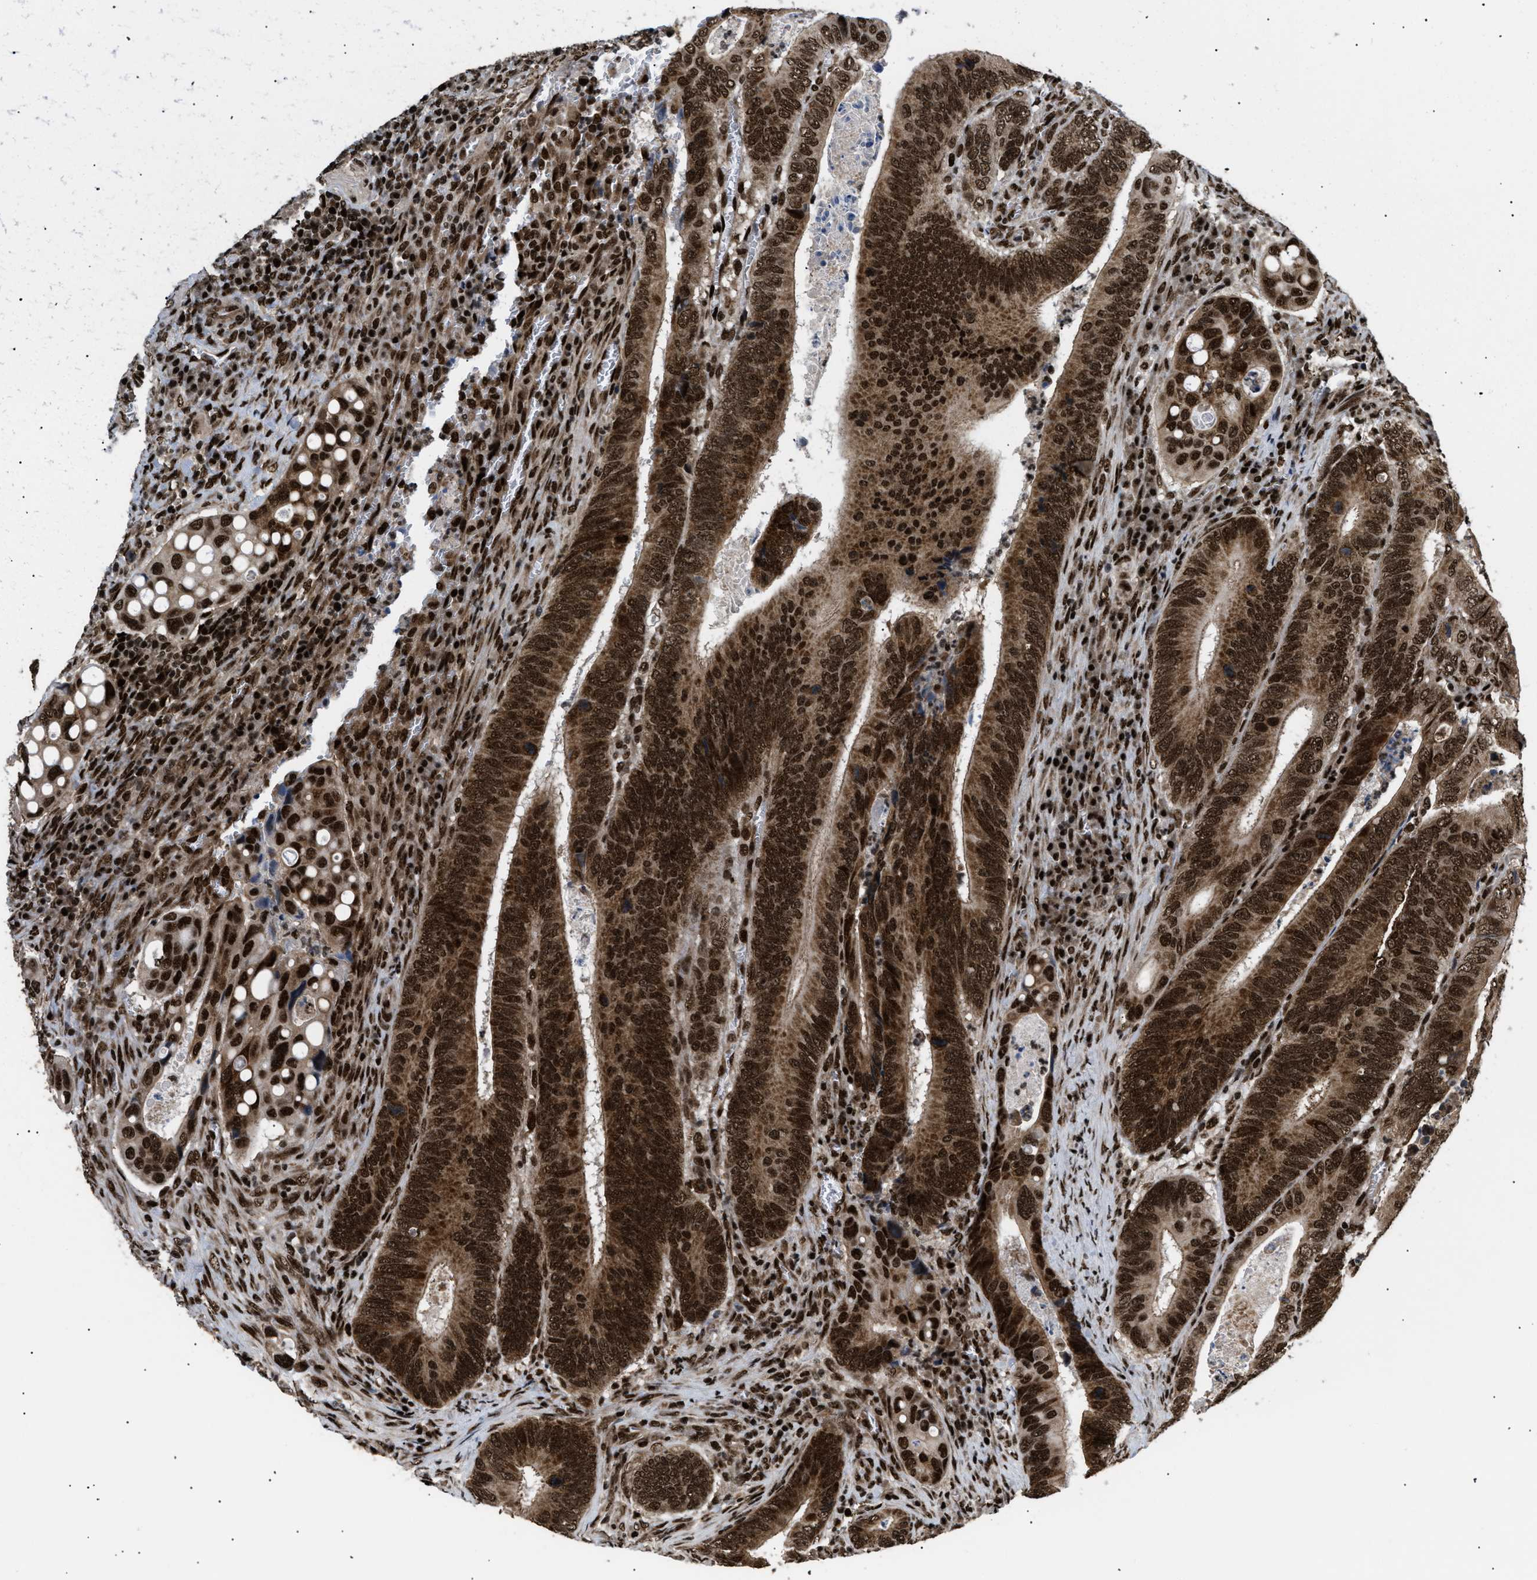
{"staining": {"intensity": "strong", "quantity": ">75%", "location": "cytoplasmic/membranous,nuclear"}, "tissue": "colorectal cancer", "cell_type": "Tumor cells", "image_type": "cancer", "snomed": [{"axis": "morphology", "description": "Inflammation, NOS"}, {"axis": "morphology", "description": "Adenocarcinoma, NOS"}, {"axis": "topography", "description": "Colon"}], "caption": "A brown stain highlights strong cytoplasmic/membranous and nuclear positivity of a protein in human colorectal cancer tumor cells. The protein is shown in brown color, while the nuclei are stained blue.", "gene": "RBM5", "patient": {"sex": "male", "age": 72}}